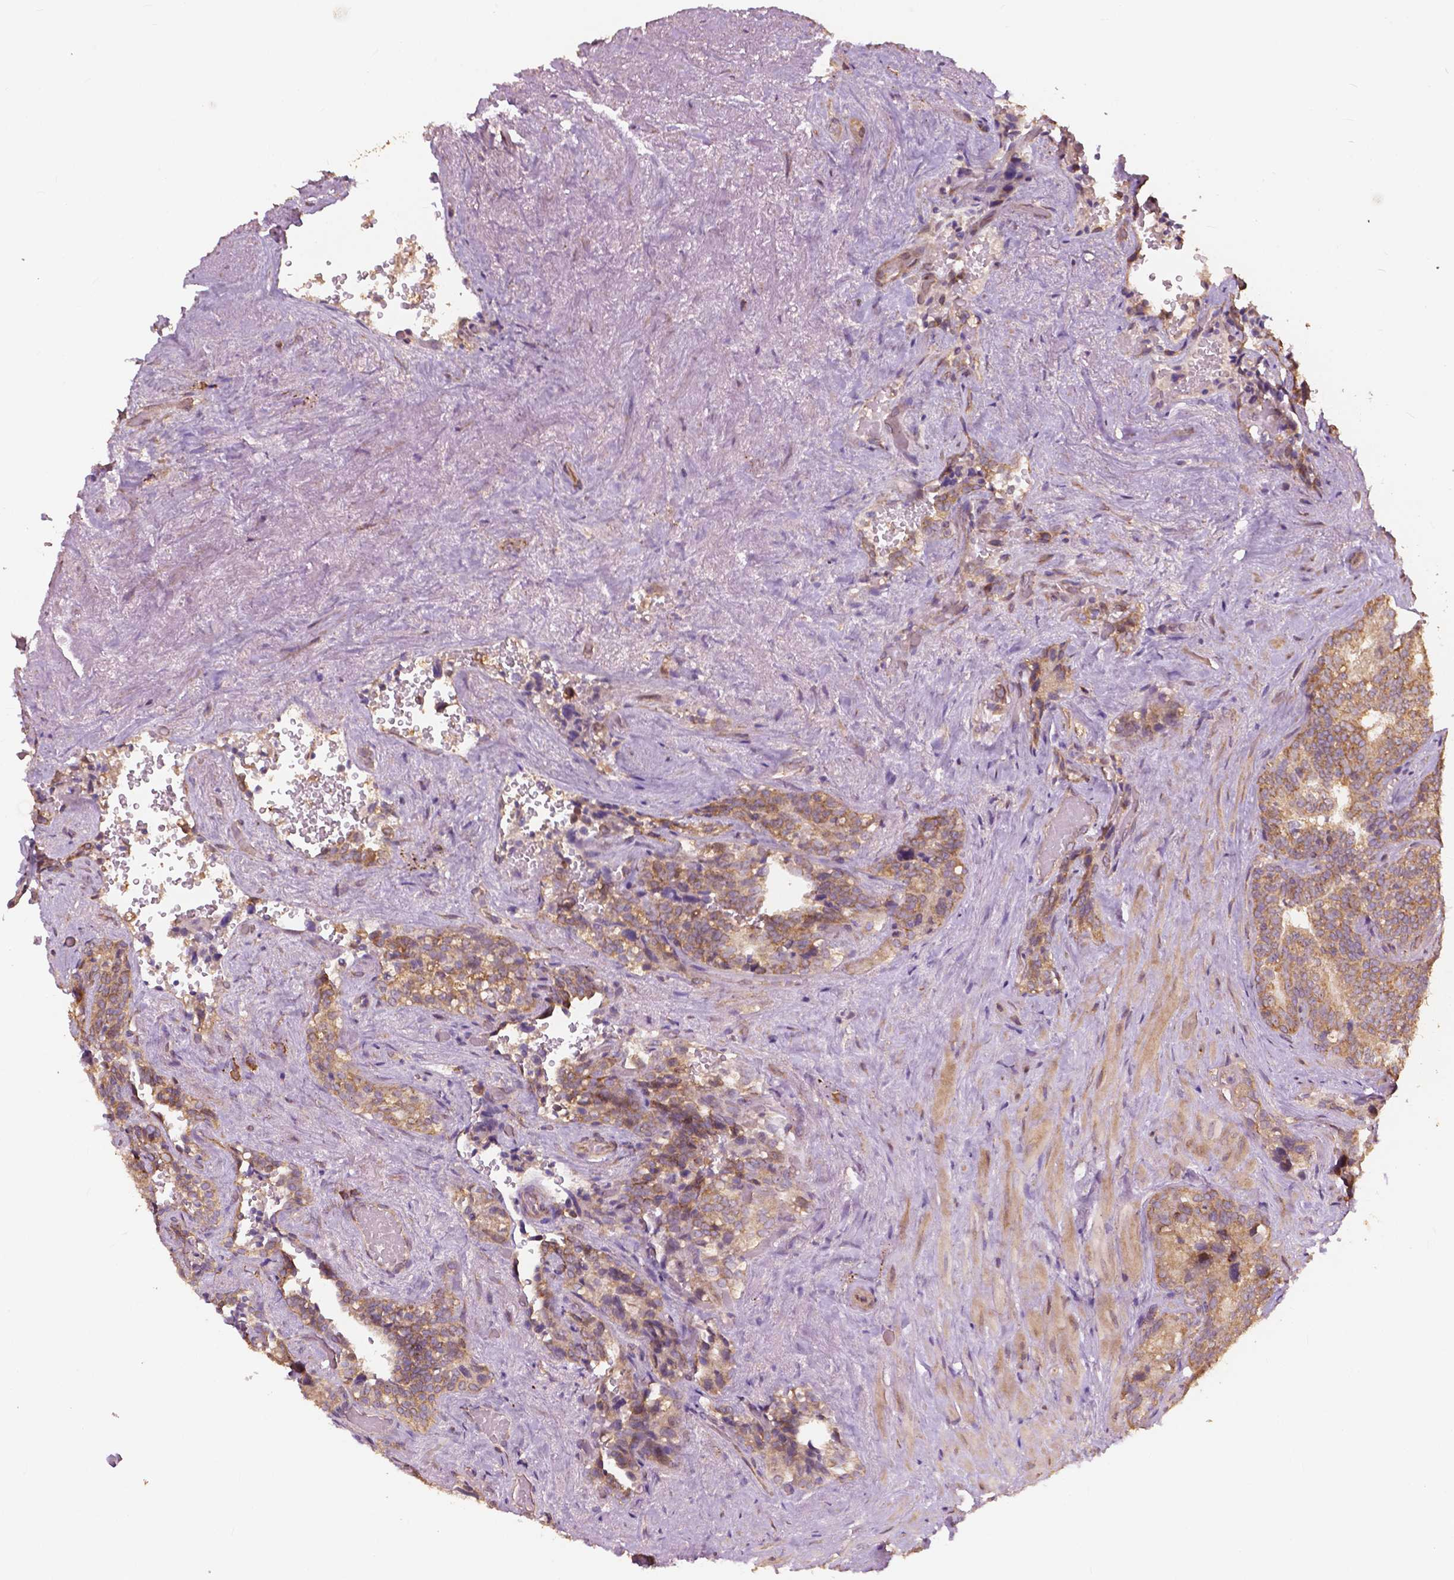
{"staining": {"intensity": "moderate", "quantity": ">75%", "location": "cytoplasmic/membranous"}, "tissue": "seminal vesicle", "cell_type": "Glandular cells", "image_type": "normal", "snomed": [{"axis": "morphology", "description": "Normal tissue, NOS"}, {"axis": "topography", "description": "Seminal veicle"}], "caption": "A brown stain highlights moderate cytoplasmic/membranous positivity of a protein in glandular cells of benign human seminal vesicle.", "gene": "G3BP1", "patient": {"sex": "male", "age": 69}}